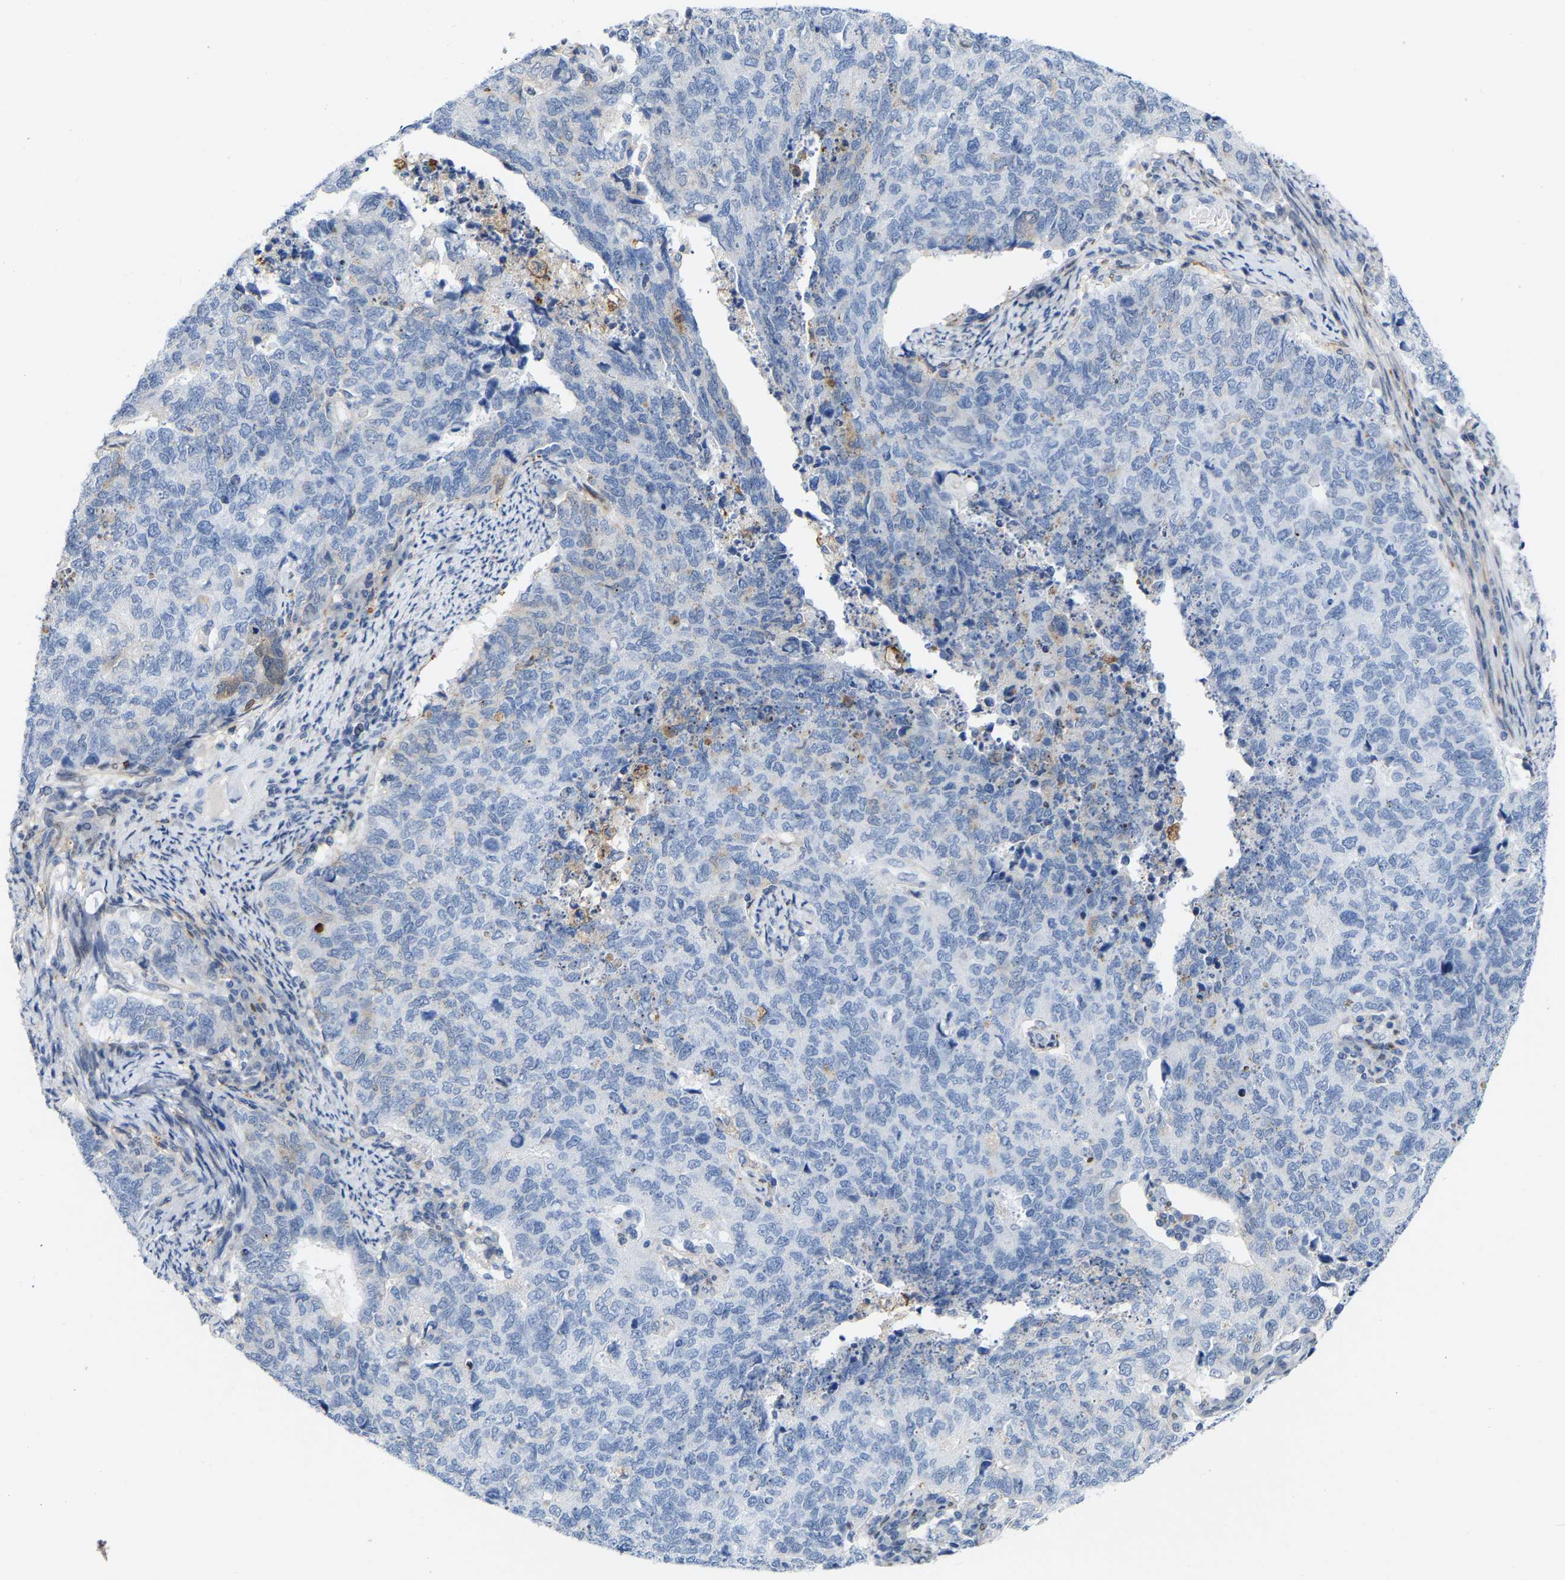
{"staining": {"intensity": "negative", "quantity": "none", "location": "none"}, "tissue": "cervical cancer", "cell_type": "Tumor cells", "image_type": "cancer", "snomed": [{"axis": "morphology", "description": "Squamous cell carcinoma, NOS"}, {"axis": "topography", "description": "Cervix"}], "caption": "Histopathology image shows no significant protein expression in tumor cells of cervical squamous cell carcinoma.", "gene": "ABTB2", "patient": {"sex": "female", "age": 63}}